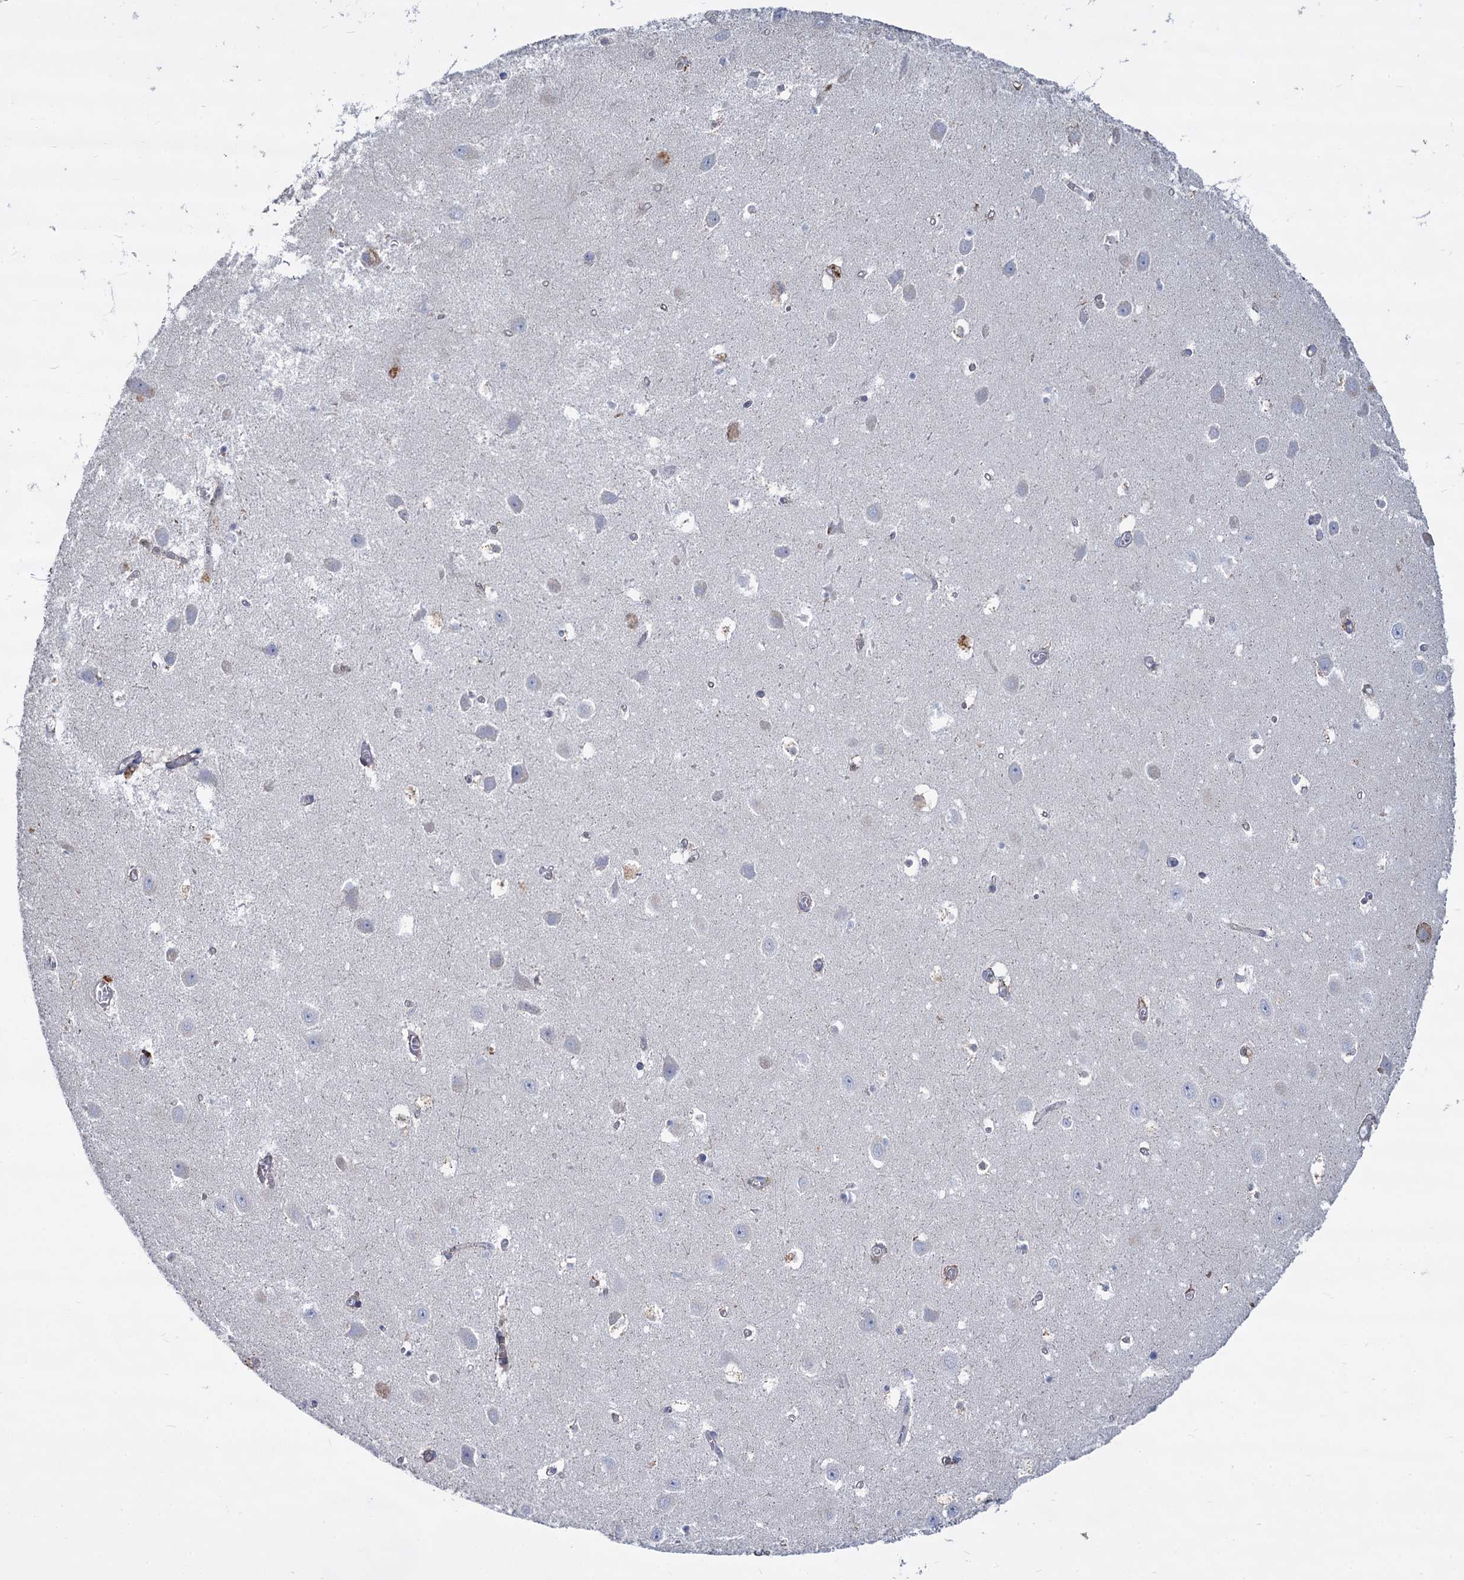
{"staining": {"intensity": "negative", "quantity": "none", "location": "none"}, "tissue": "hippocampus", "cell_type": "Glial cells", "image_type": "normal", "snomed": [{"axis": "morphology", "description": "Normal tissue, NOS"}, {"axis": "topography", "description": "Hippocampus"}], "caption": "There is no significant staining in glial cells of hippocampus. (DAB immunohistochemistry with hematoxylin counter stain).", "gene": "TRIM77", "patient": {"sex": "female", "age": 64}}